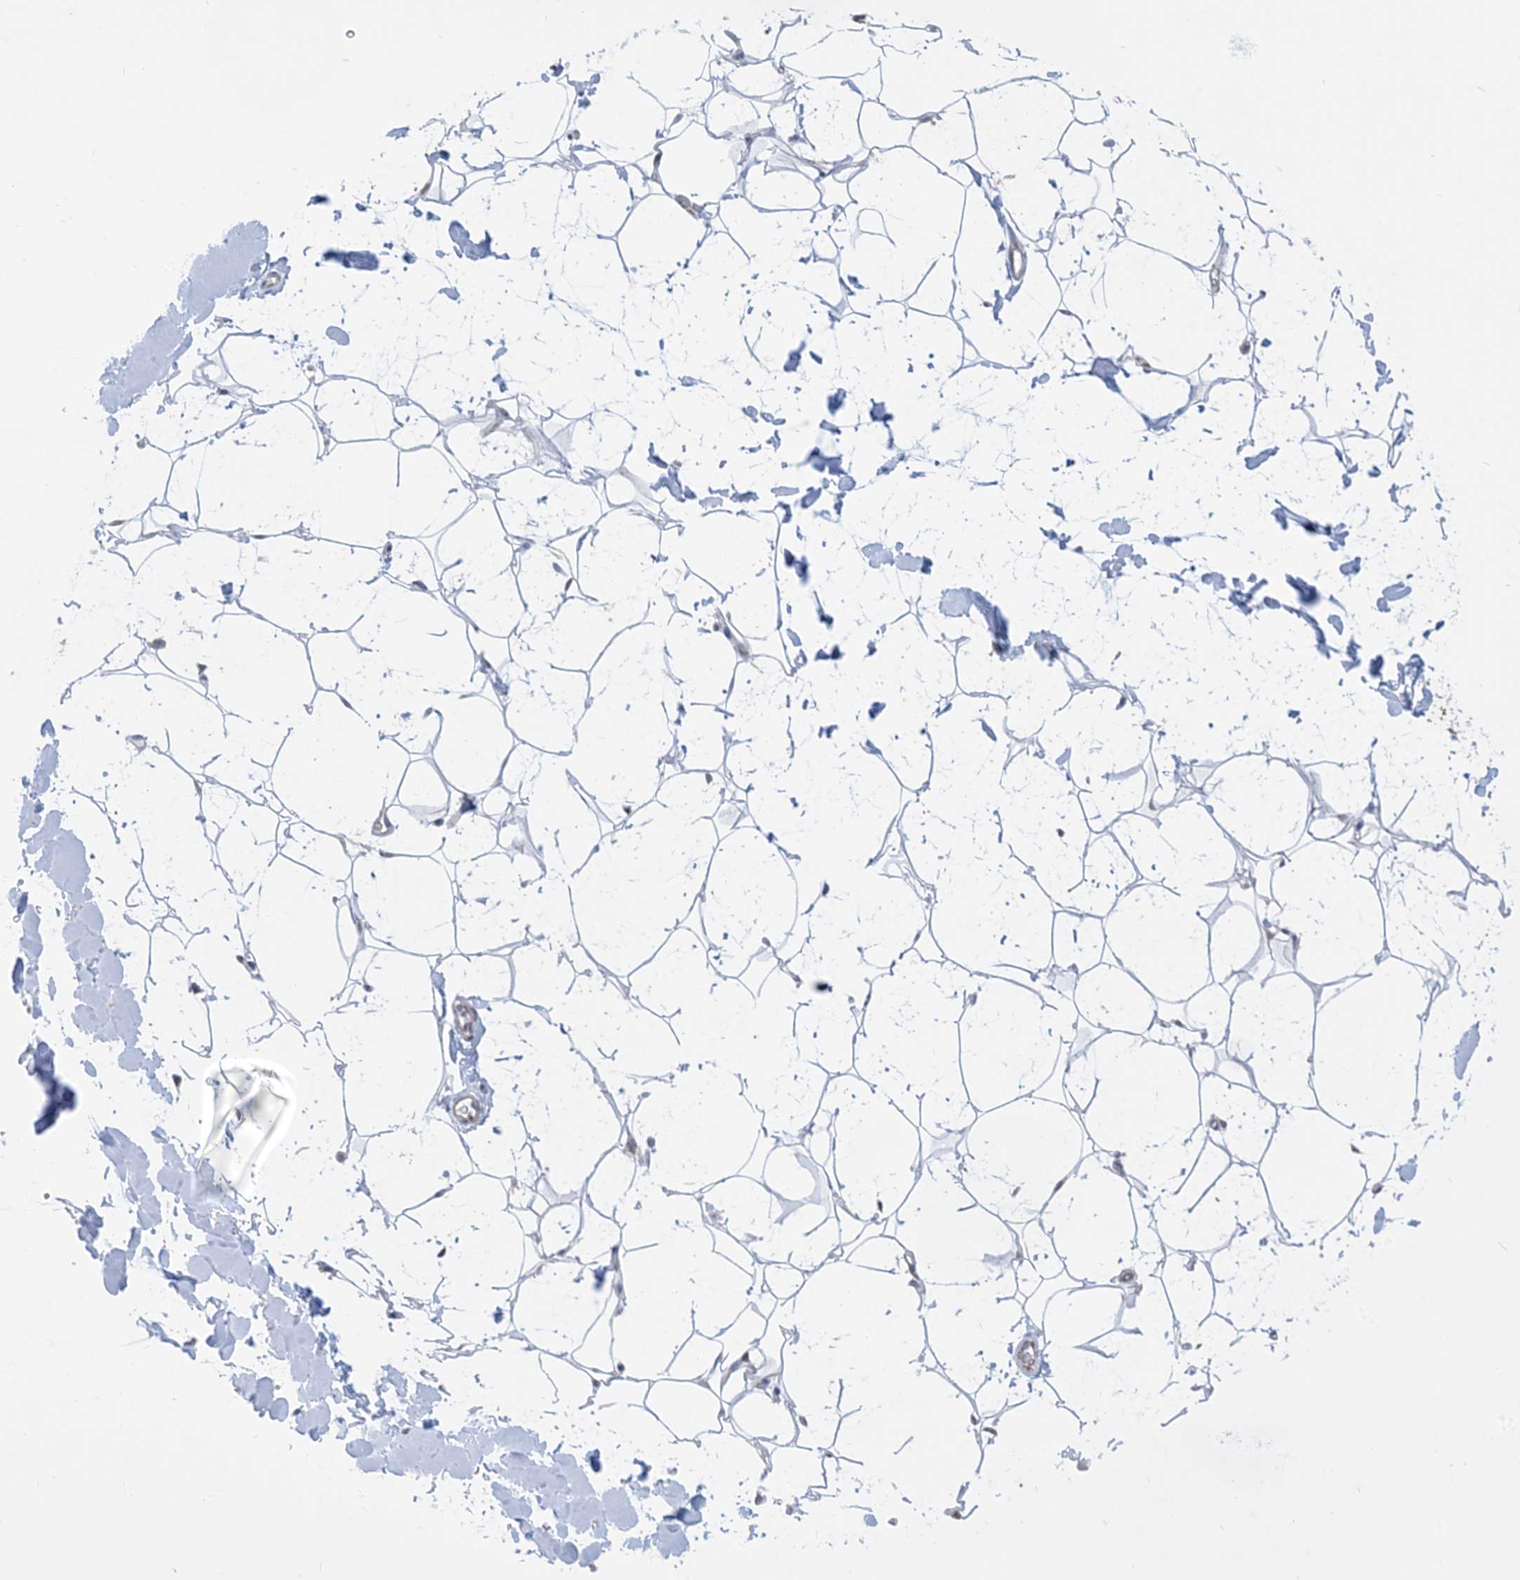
{"staining": {"intensity": "negative", "quantity": "none", "location": "none"}, "tissue": "adipose tissue", "cell_type": "Adipocytes", "image_type": "normal", "snomed": [{"axis": "morphology", "description": "Normal tissue, NOS"}, {"axis": "topography", "description": "Breast"}], "caption": "The histopathology image displays no significant expression in adipocytes of adipose tissue. Brightfield microscopy of IHC stained with DAB (brown) and hematoxylin (blue), captured at high magnification.", "gene": "CASP4", "patient": {"sex": "female", "age": 26}}